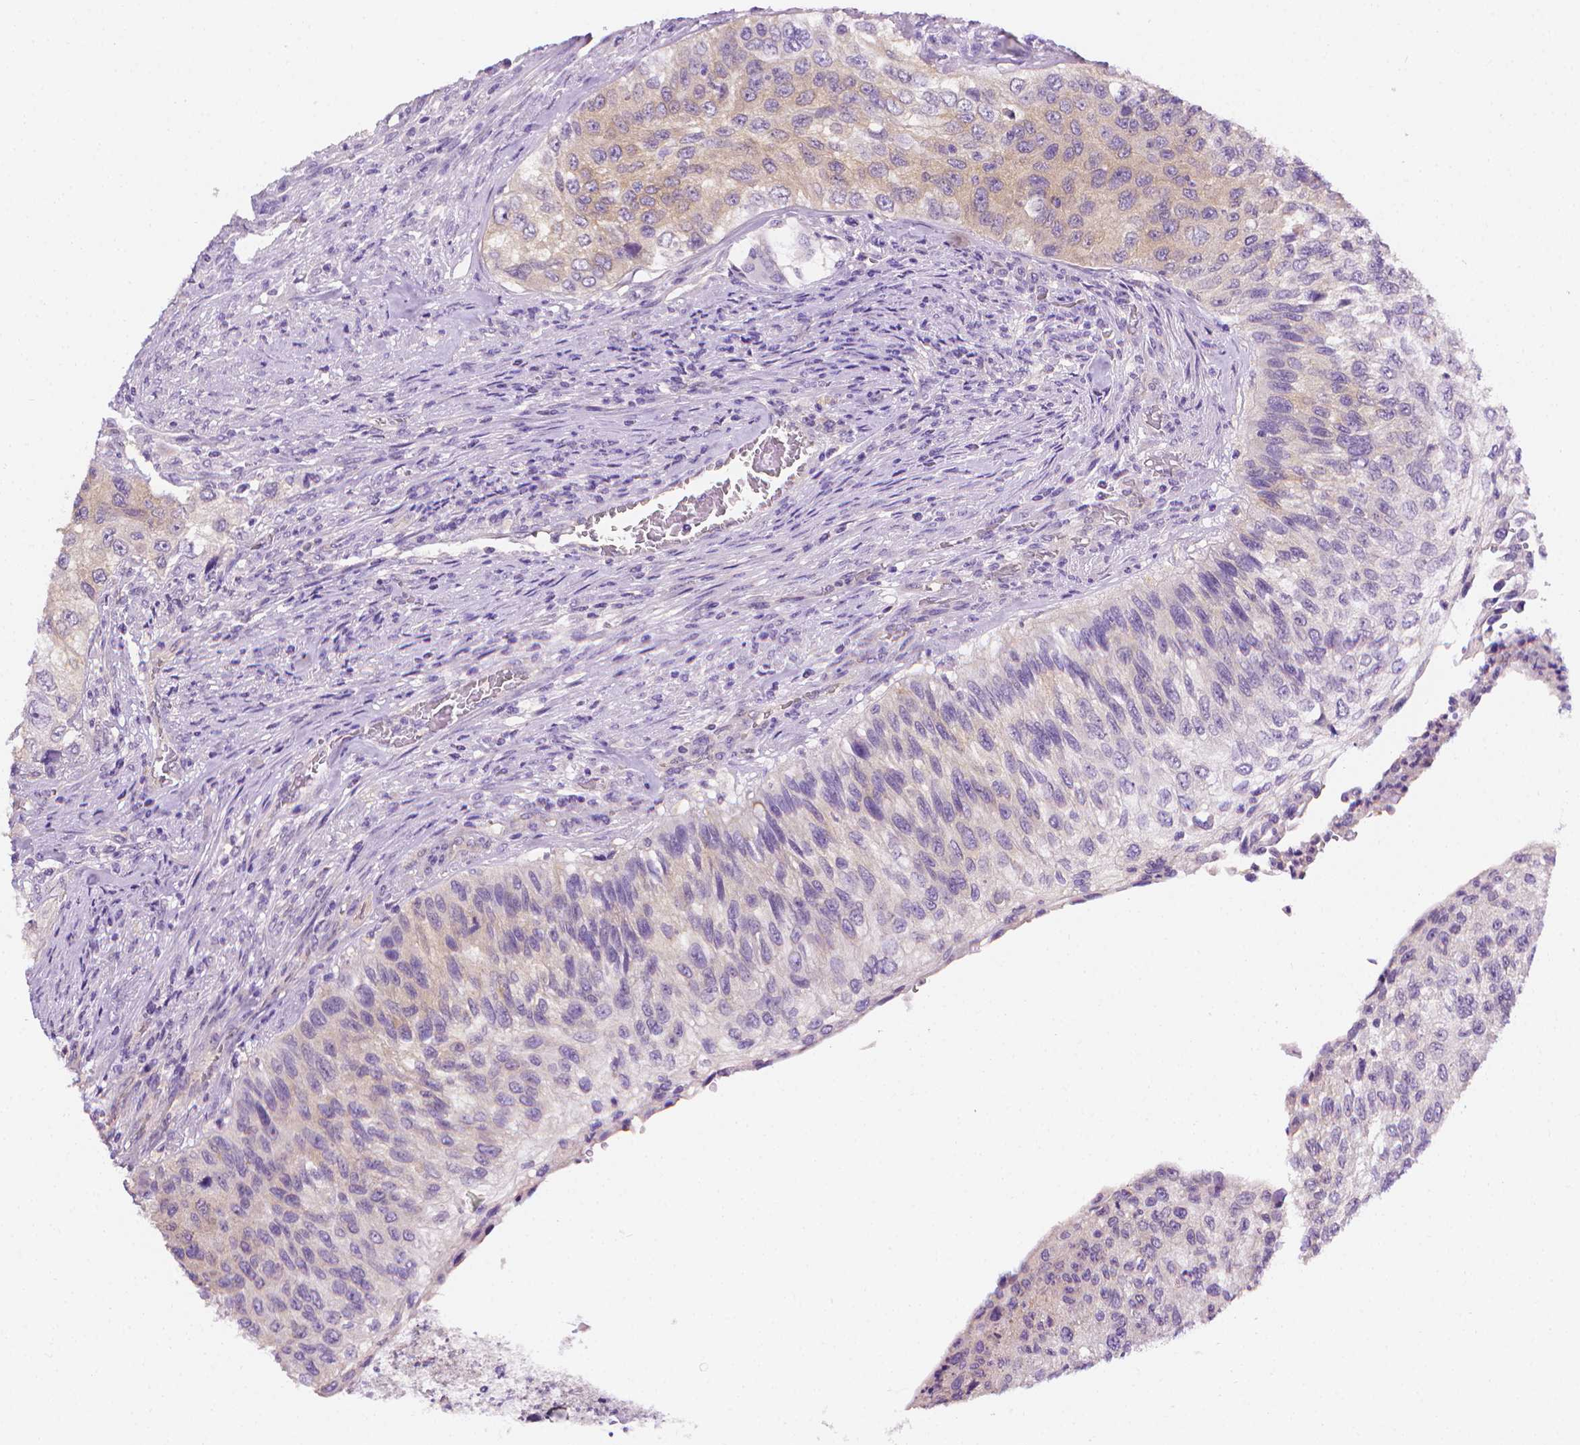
{"staining": {"intensity": "weak", "quantity": "25%-75%", "location": "cytoplasmic/membranous"}, "tissue": "urothelial cancer", "cell_type": "Tumor cells", "image_type": "cancer", "snomed": [{"axis": "morphology", "description": "Urothelial carcinoma, High grade"}, {"axis": "topography", "description": "Urinary bladder"}], "caption": "This is a micrograph of immunohistochemistry staining of urothelial carcinoma (high-grade), which shows weak positivity in the cytoplasmic/membranous of tumor cells.", "gene": "FASN", "patient": {"sex": "female", "age": 60}}